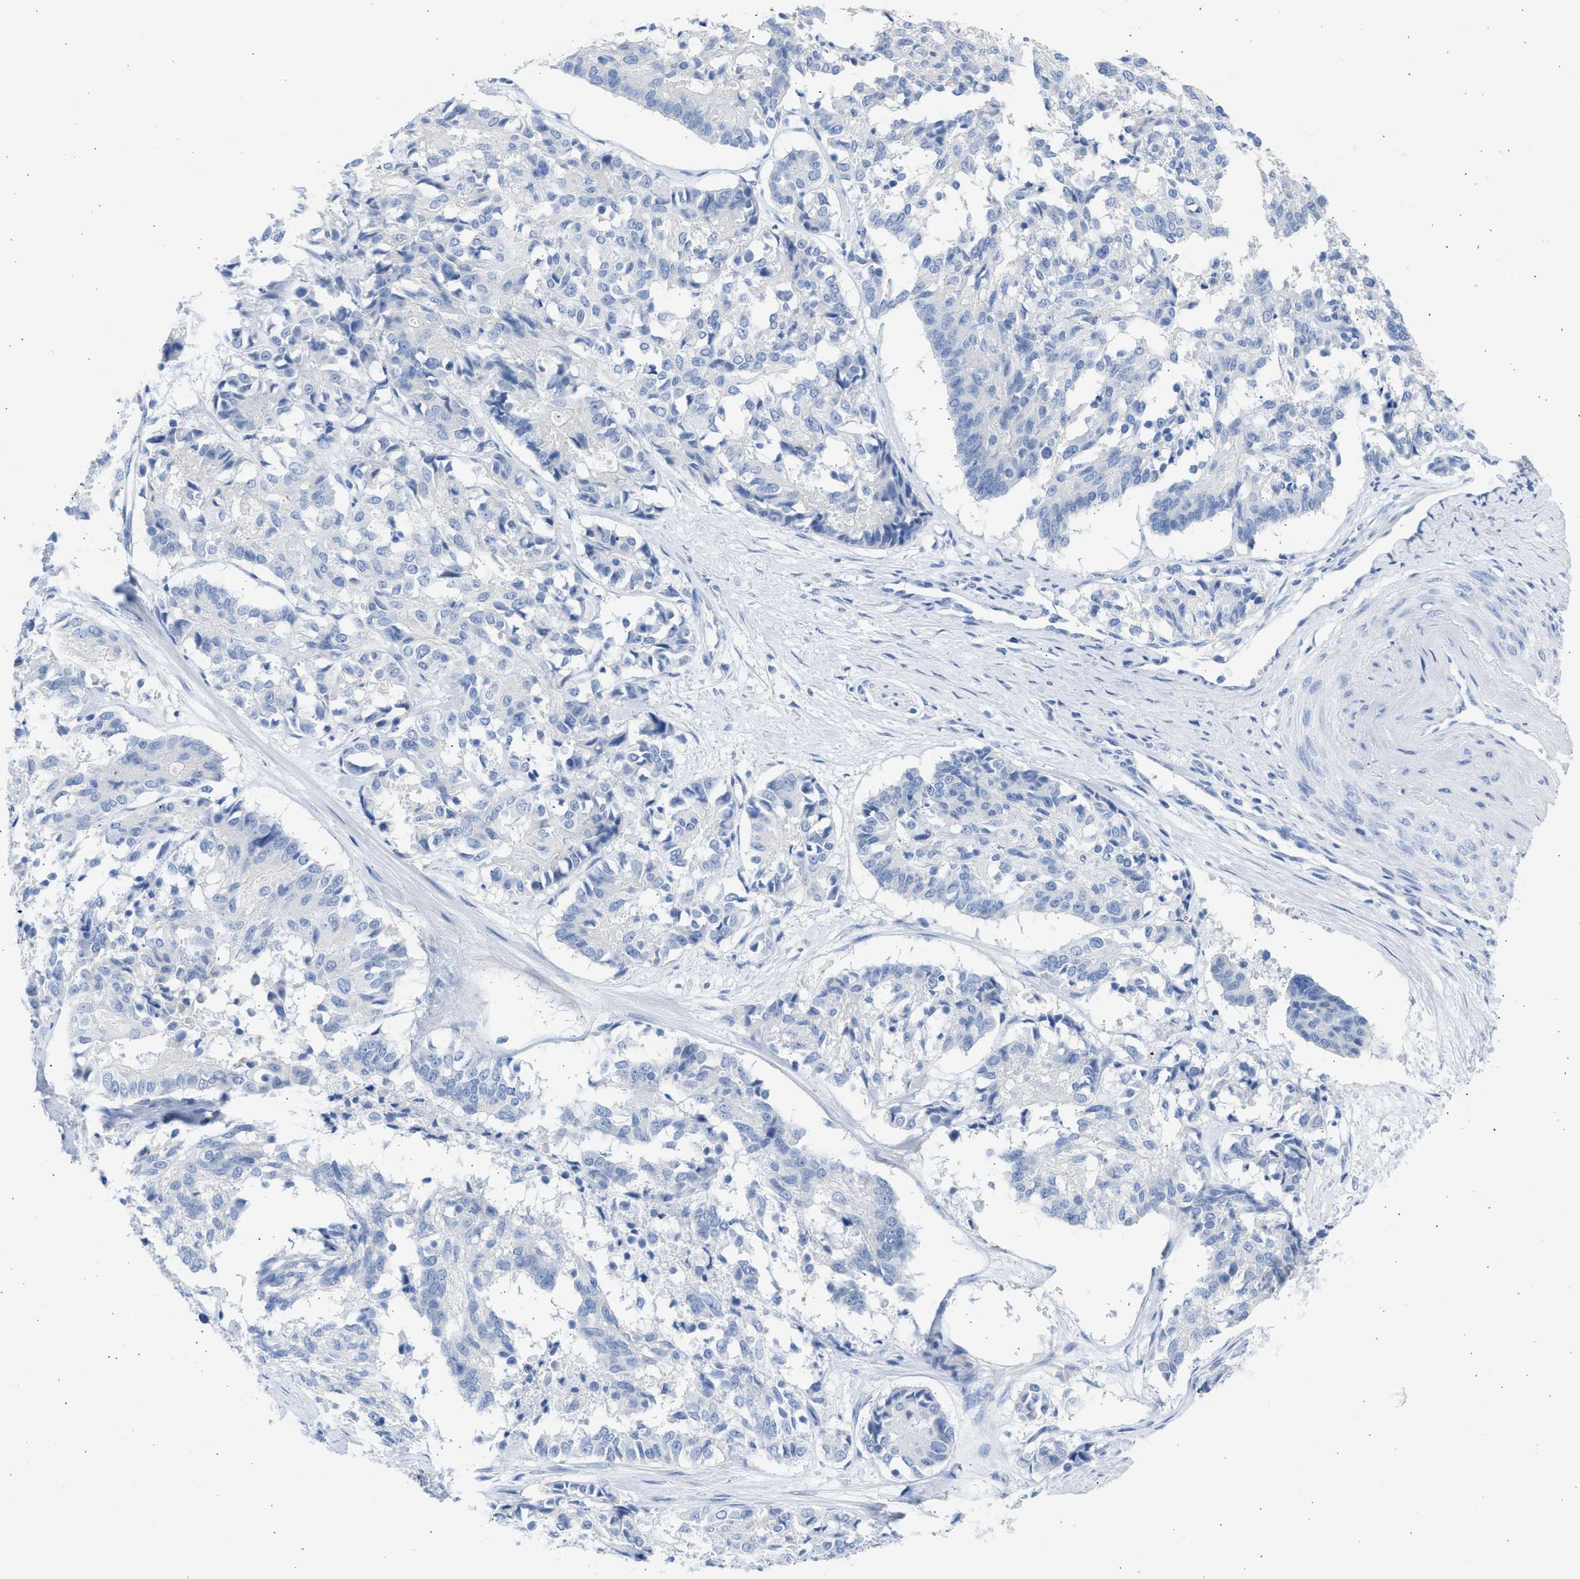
{"staining": {"intensity": "negative", "quantity": "none", "location": "none"}, "tissue": "cervical cancer", "cell_type": "Tumor cells", "image_type": "cancer", "snomed": [{"axis": "morphology", "description": "Squamous cell carcinoma, NOS"}, {"axis": "topography", "description": "Cervix"}], "caption": "IHC photomicrograph of neoplastic tissue: human squamous cell carcinoma (cervical) stained with DAB exhibits no significant protein positivity in tumor cells.", "gene": "SPATA3", "patient": {"sex": "female", "age": 35}}